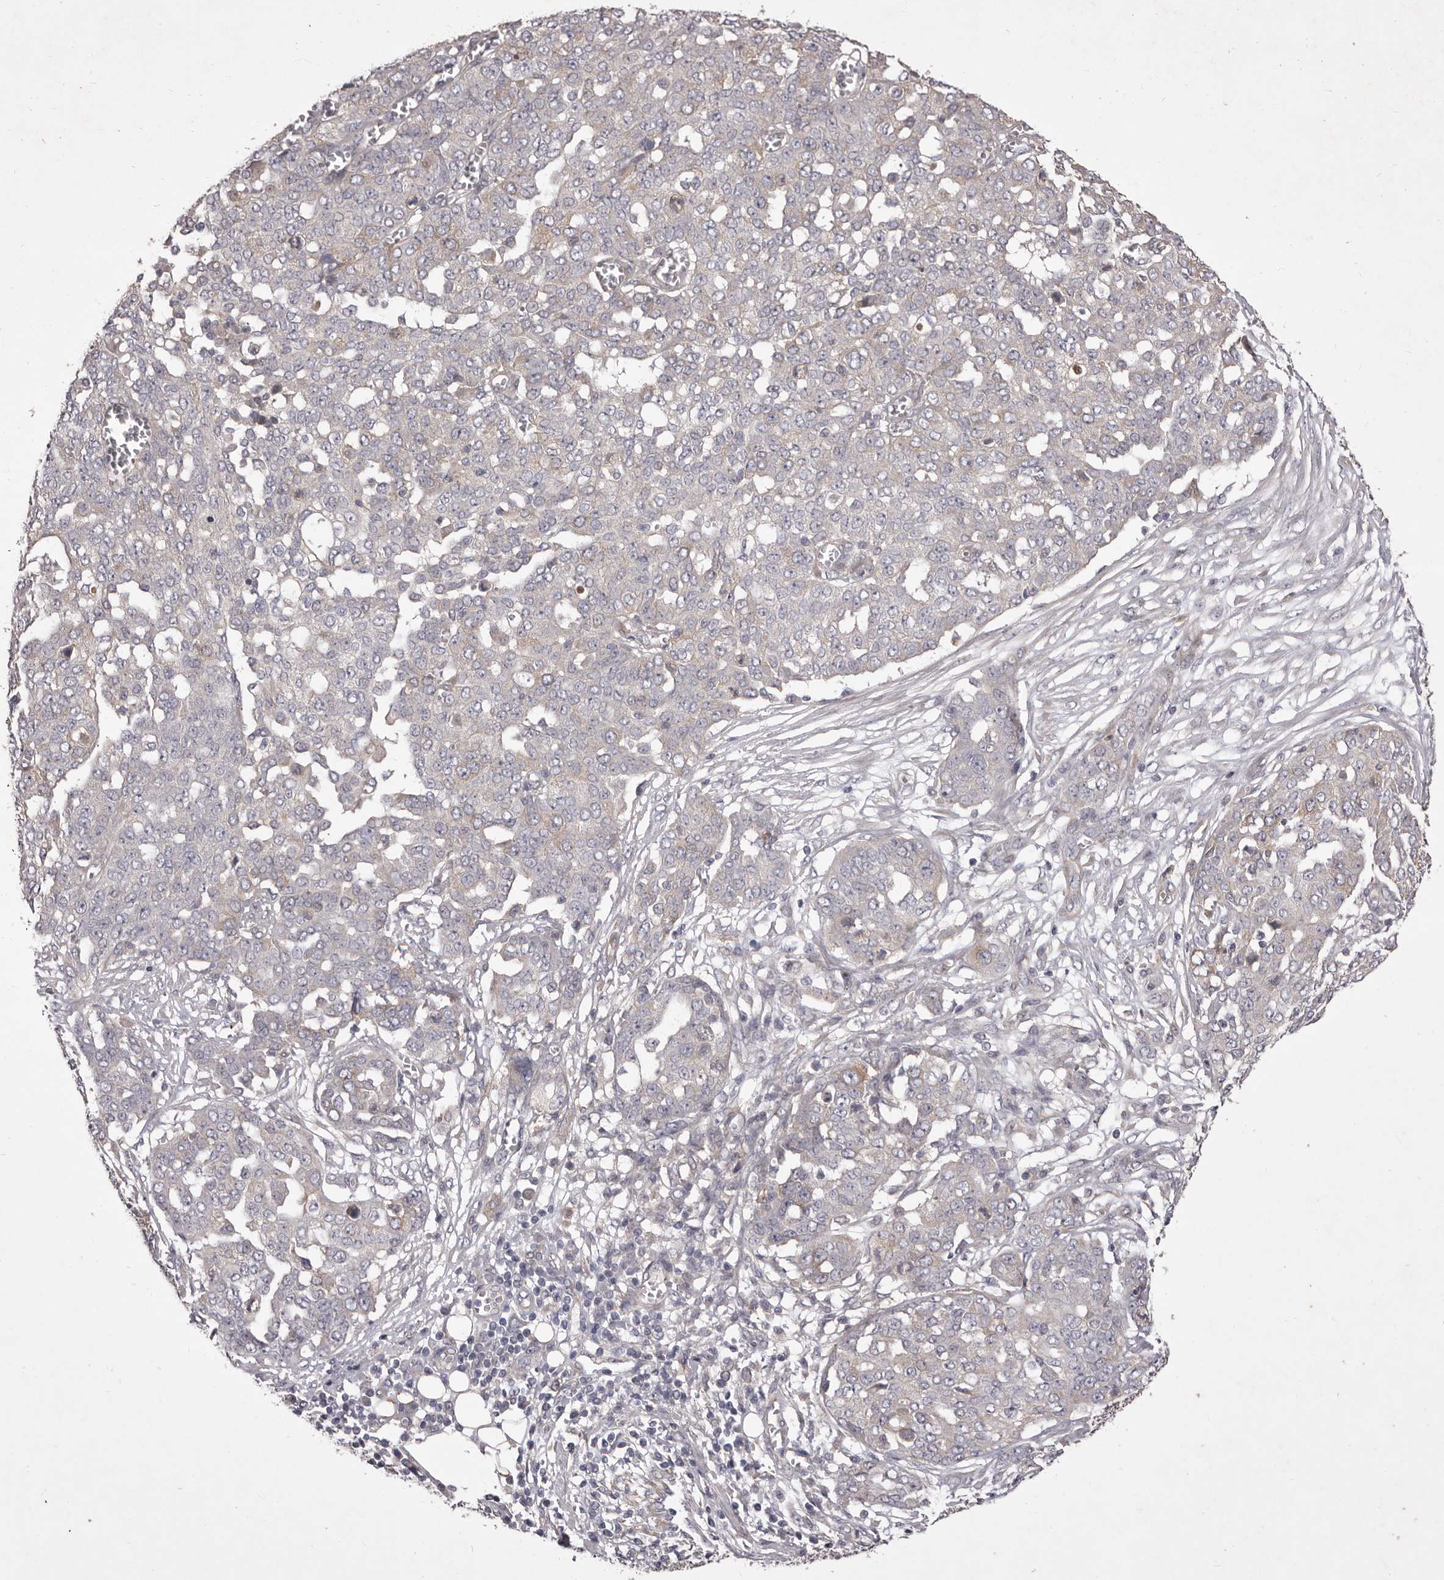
{"staining": {"intensity": "negative", "quantity": "none", "location": "none"}, "tissue": "ovarian cancer", "cell_type": "Tumor cells", "image_type": "cancer", "snomed": [{"axis": "morphology", "description": "Cystadenocarcinoma, serous, NOS"}, {"axis": "topography", "description": "Soft tissue"}, {"axis": "topography", "description": "Ovary"}], "caption": "DAB (3,3'-diaminobenzidine) immunohistochemical staining of human serous cystadenocarcinoma (ovarian) reveals no significant staining in tumor cells.", "gene": "PNRC1", "patient": {"sex": "female", "age": 57}}